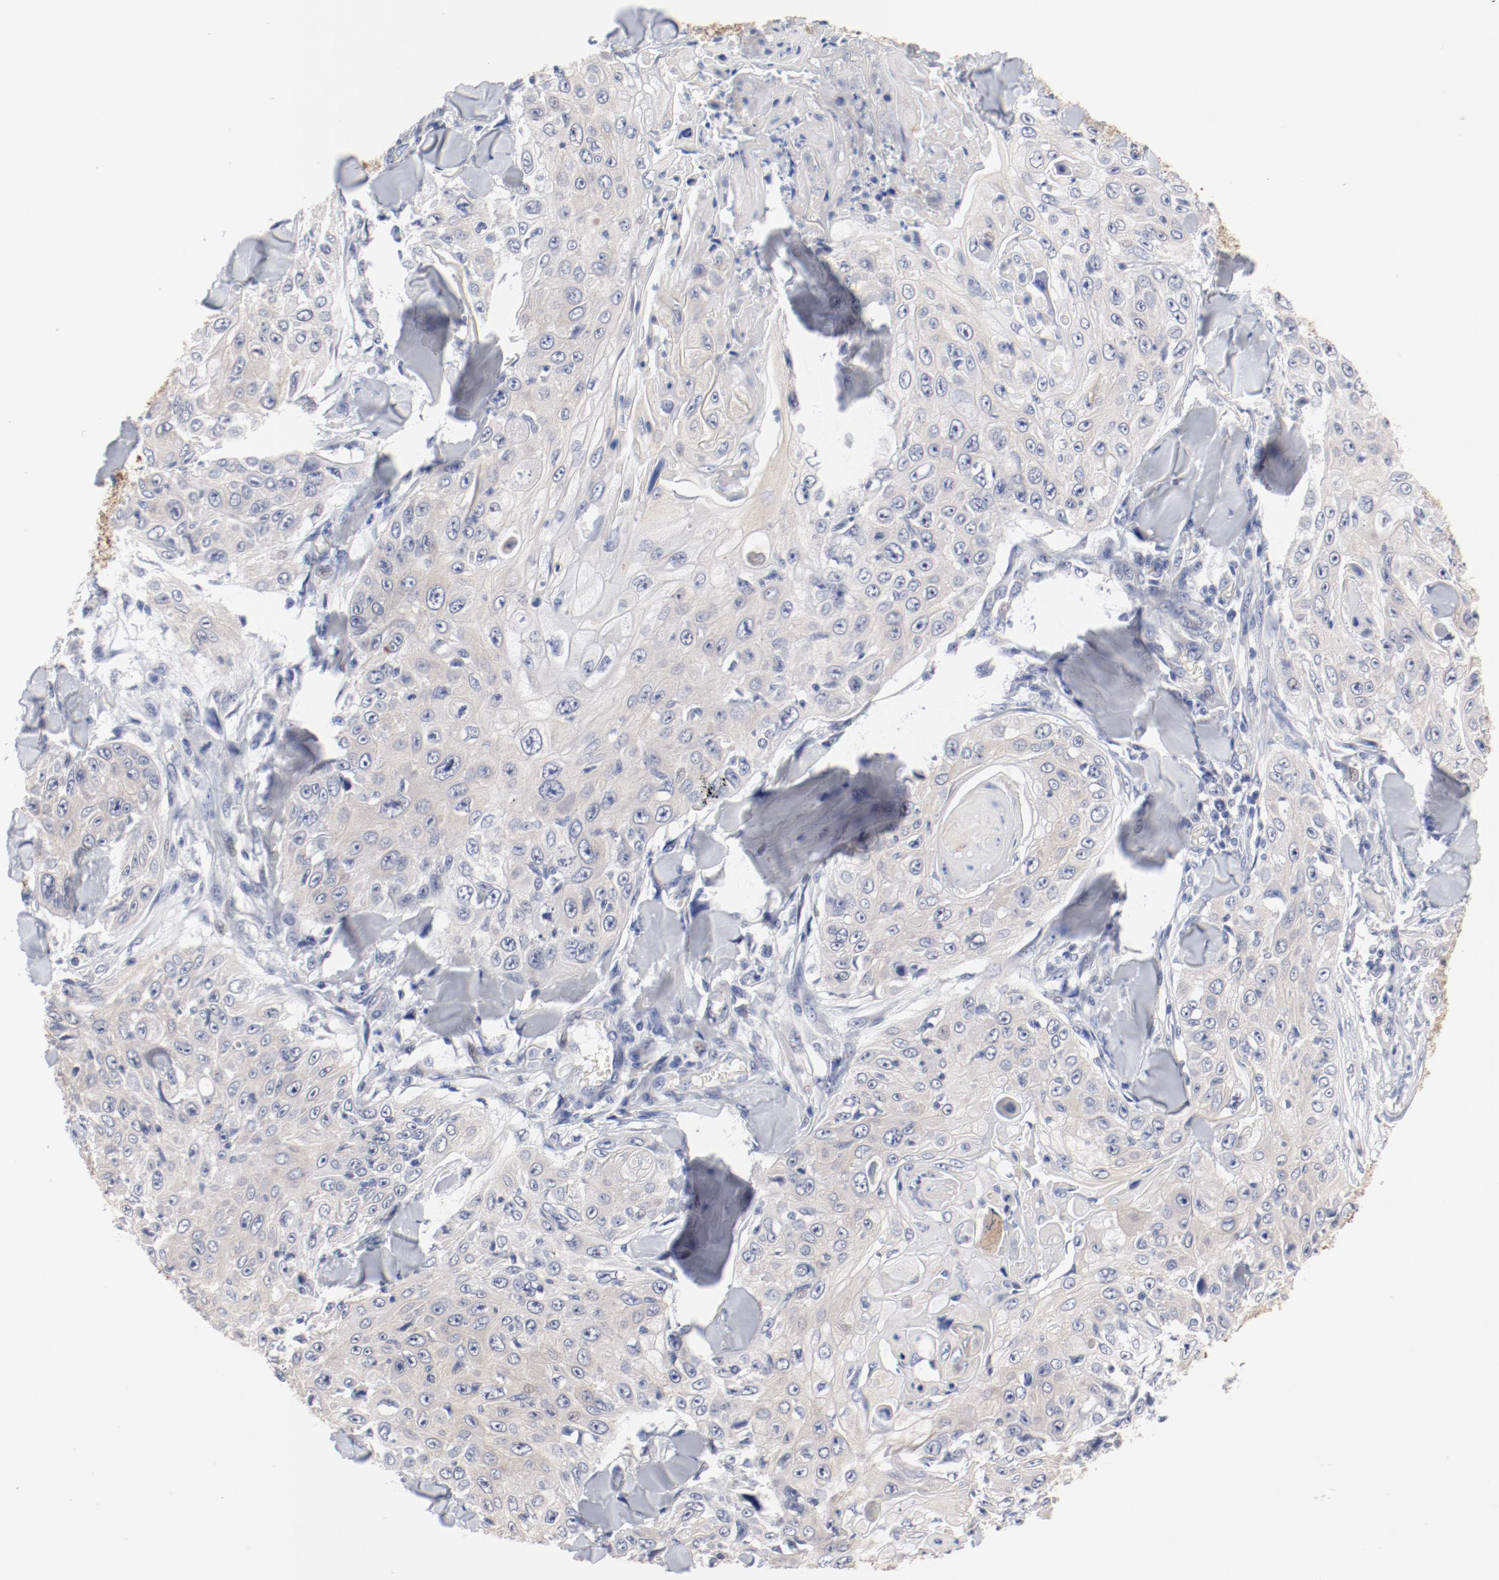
{"staining": {"intensity": "negative", "quantity": "none", "location": "none"}, "tissue": "skin cancer", "cell_type": "Tumor cells", "image_type": "cancer", "snomed": [{"axis": "morphology", "description": "Squamous cell carcinoma, NOS"}, {"axis": "topography", "description": "Skin"}], "caption": "IHC of human skin cancer exhibits no staining in tumor cells. (Immunohistochemistry, brightfield microscopy, high magnification).", "gene": "GPR143", "patient": {"sex": "male", "age": 86}}